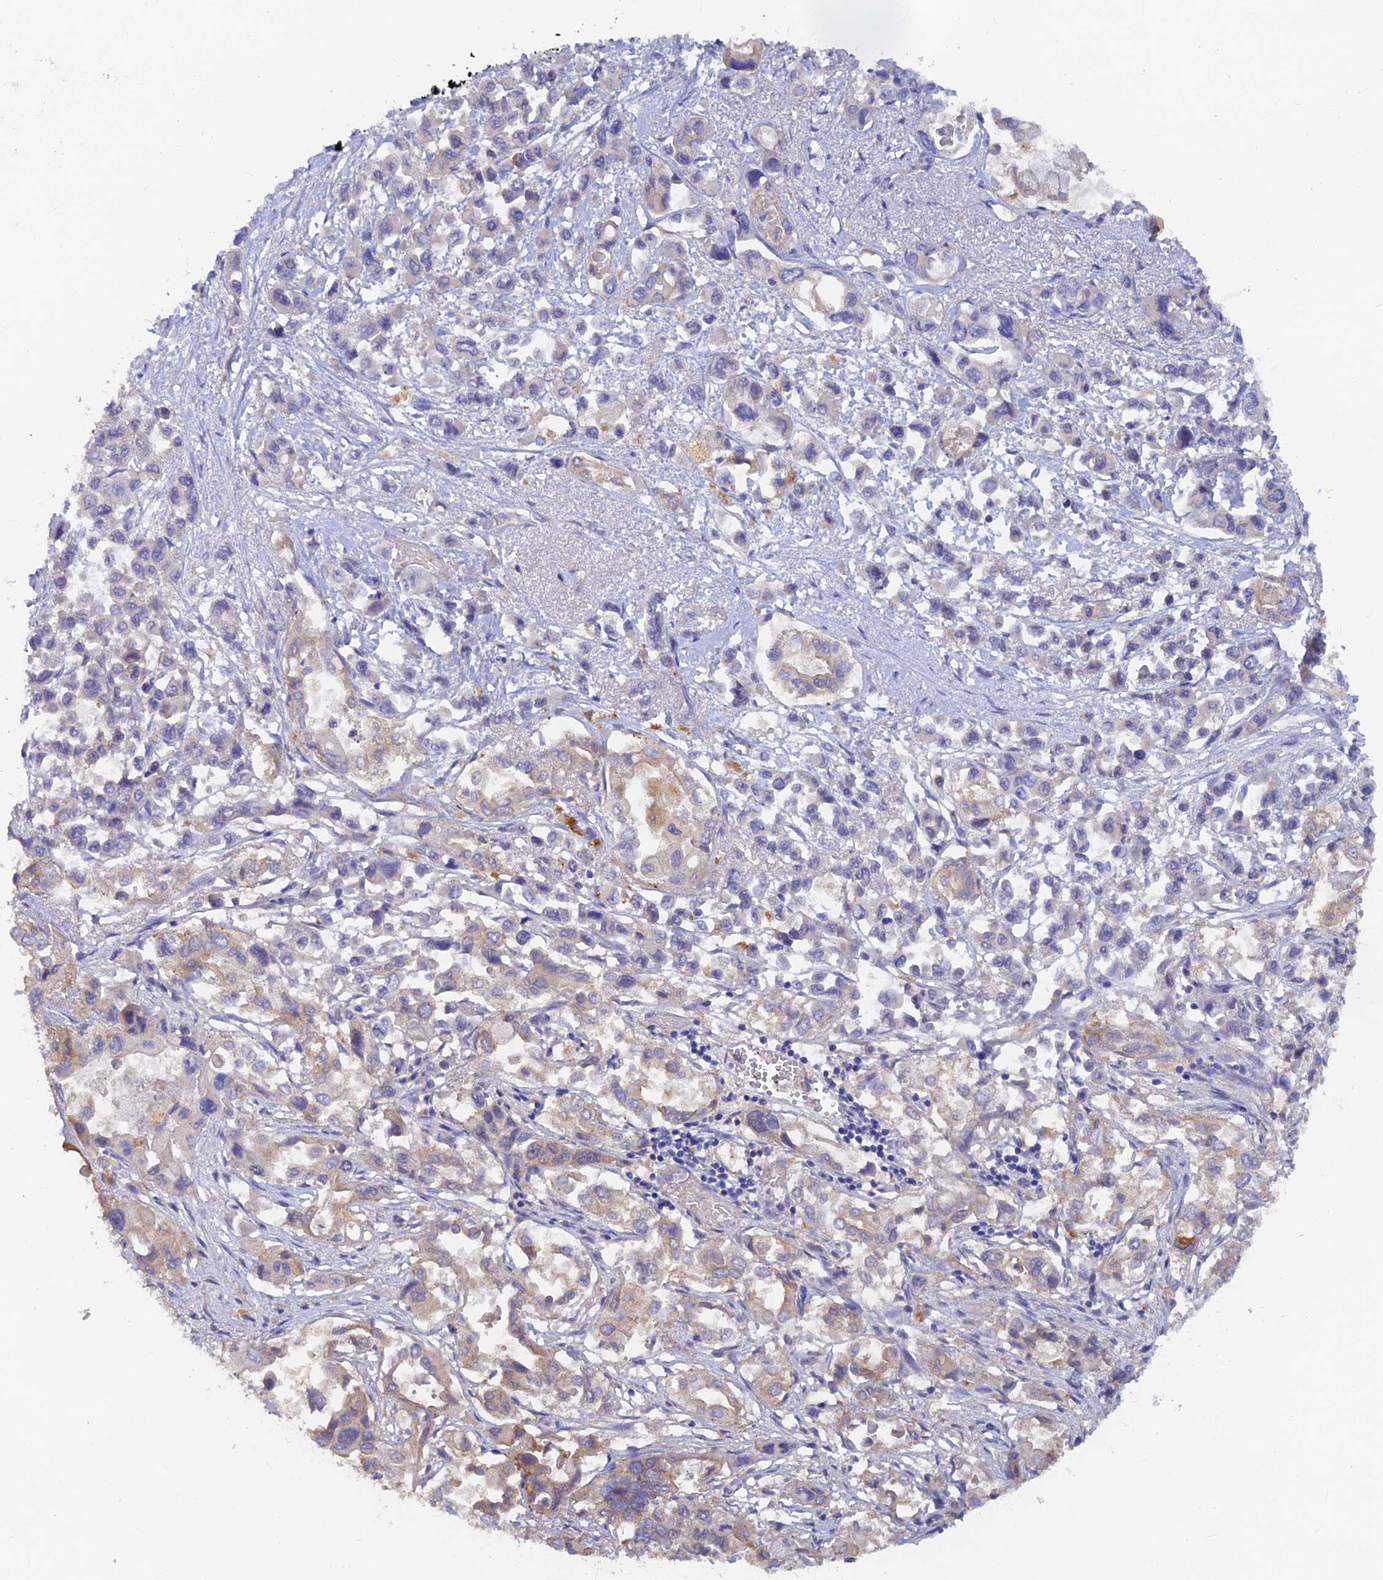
{"staining": {"intensity": "weak", "quantity": "25%-75%", "location": "cytoplasmic/membranous"}, "tissue": "pancreatic cancer", "cell_type": "Tumor cells", "image_type": "cancer", "snomed": [{"axis": "morphology", "description": "Adenocarcinoma, NOS"}, {"axis": "topography", "description": "Pancreas"}], "caption": "Adenocarcinoma (pancreatic) stained with a protein marker exhibits weak staining in tumor cells.", "gene": "ARRDC1", "patient": {"sex": "male", "age": 92}}